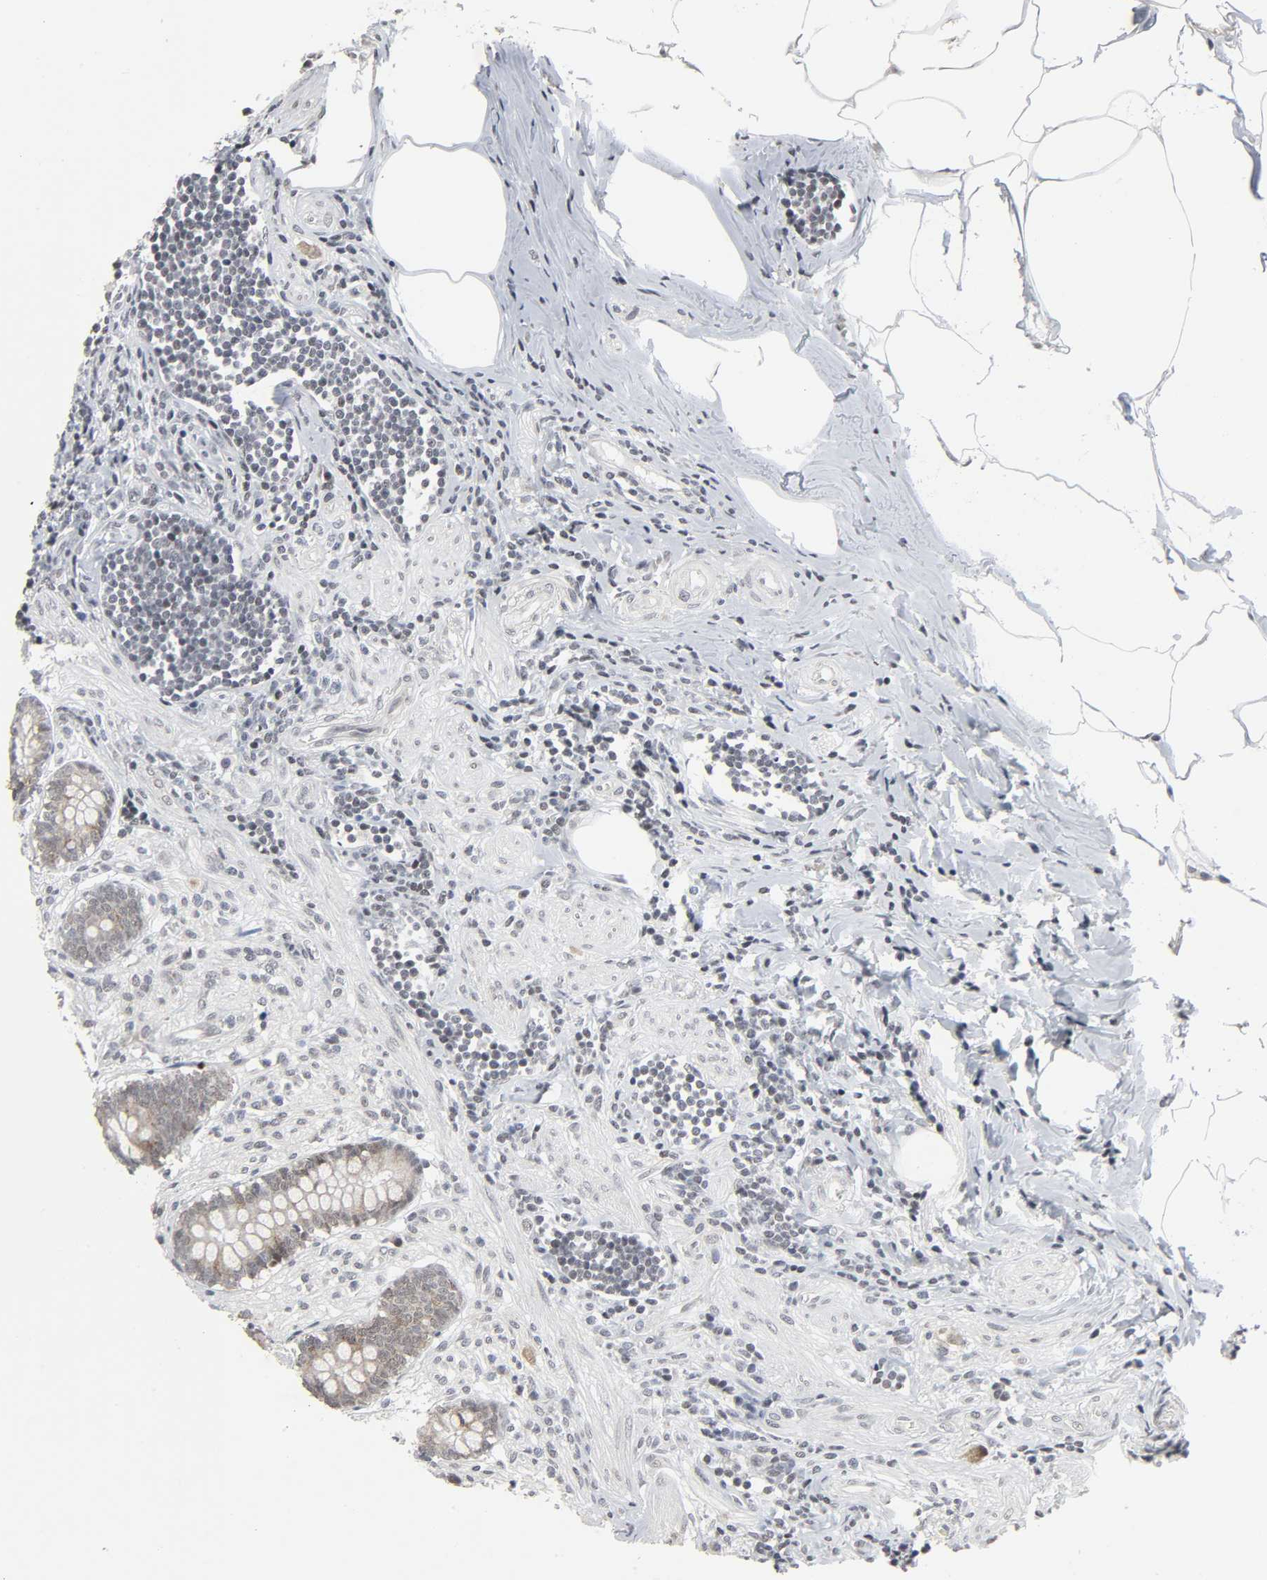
{"staining": {"intensity": "weak", "quantity": "25%-75%", "location": "cytoplasmic/membranous"}, "tissue": "appendix", "cell_type": "Glandular cells", "image_type": "normal", "snomed": [{"axis": "morphology", "description": "Normal tissue, NOS"}, {"axis": "topography", "description": "Appendix"}], "caption": "Protein staining of unremarkable appendix demonstrates weak cytoplasmic/membranous staining in approximately 25%-75% of glandular cells.", "gene": "MUC1", "patient": {"sex": "female", "age": 50}}